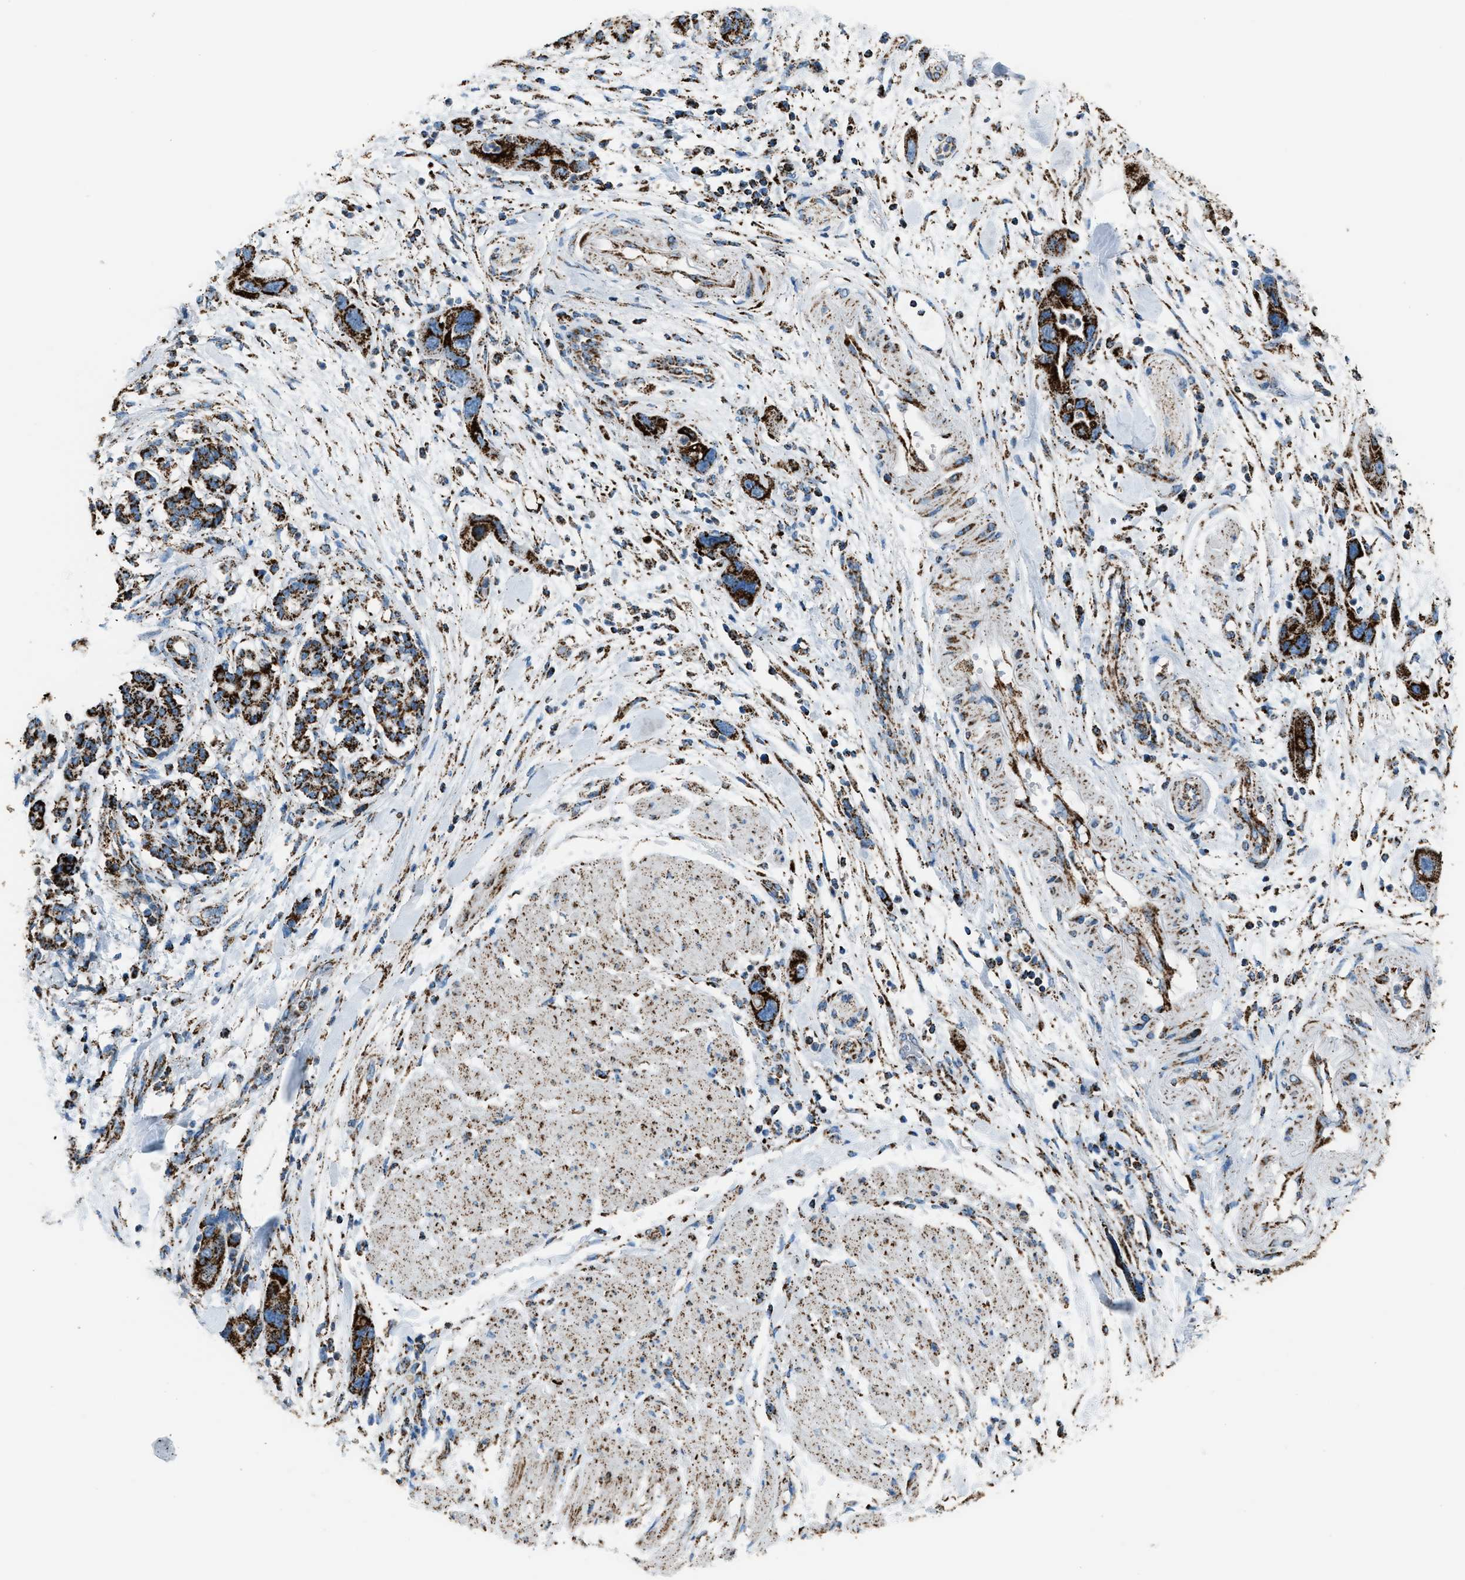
{"staining": {"intensity": "strong", "quantity": ">75%", "location": "cytoplasmic/membranous"}, "tissue": "pancreatic cancer", "cell_type": "Tumor cells", "image_type": "cancer", "snomed": [{"axis": "morphology", "description": "Normal tissue, NOS"}, {"axis": "morphology", "description": "Adenocarcinoma, NOS"}, {"axis": "topography", "description": "Pancreas"}], "caption": "Immunohistochemical staining of human pancreatic cancer (adenocarcinoma) displays high levels of strong cytoplasmic/membranous protein positivity in about >75% of tumor cells. (DAB = brown stain, brightfield microscopy at high magnification).", "gene": "MDH2", "patient": {"sex": "female", "age": 71}}